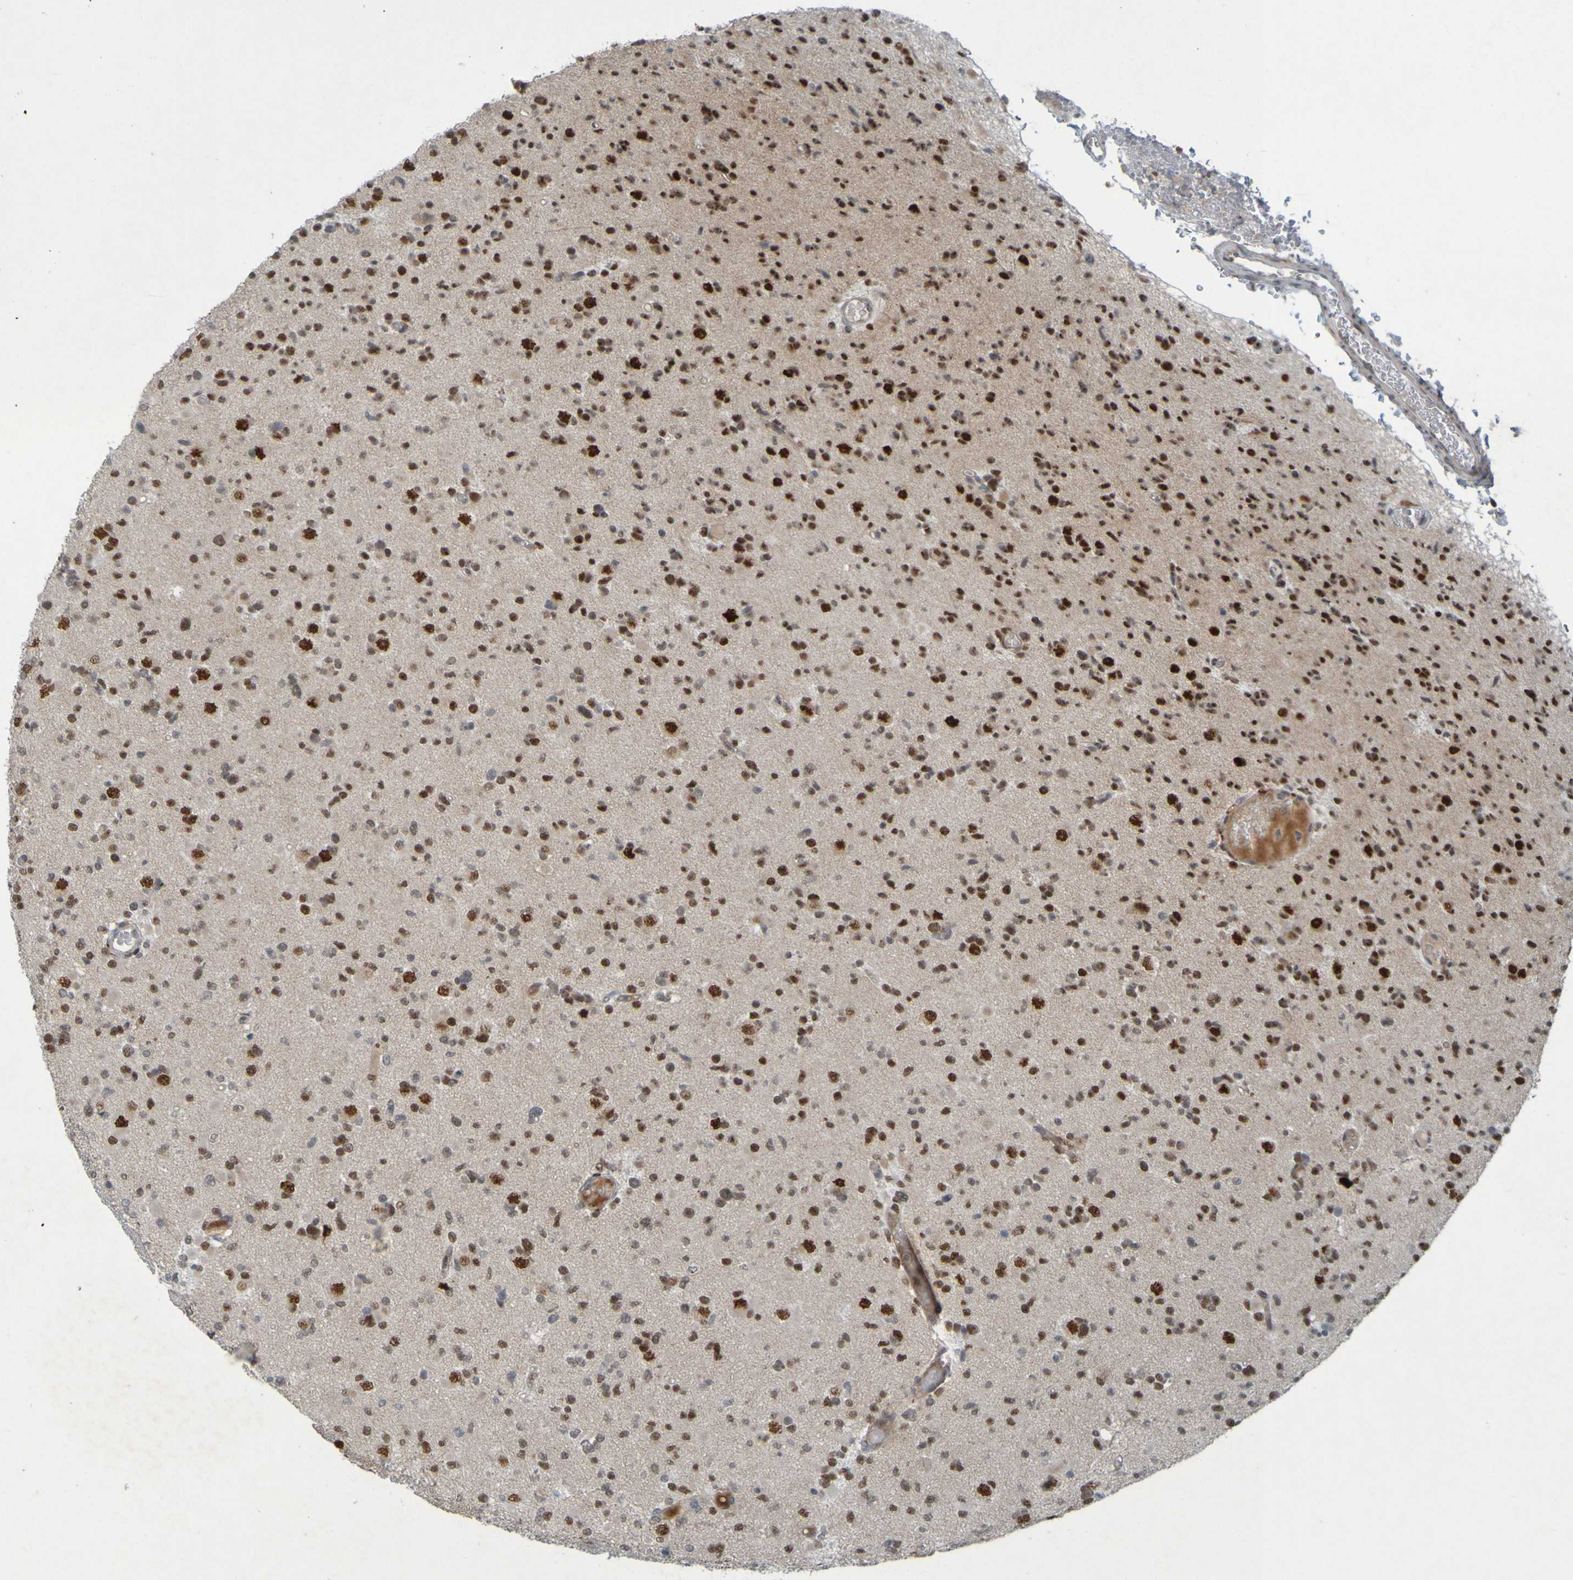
{"staining": {"intensity": "strong", "quantity": "25%-75%", "location": "nuclear"}, "tissue": "glioma", "cell_type": "Tumor cells", "image_type": "cancer", "snomed": [{"axis": "morphology", "description": "Glioma, malignant, Low grade"}, {"axis": "topography", "description": "Brain"}], "caption": "There is high levels of strong nuclear positivity in tumor cells of glioma, as demonstrated by immunohistochemical staining (brown color).", "gene": "MCPH1", "patient": {"sex": "female", "age": 22}}